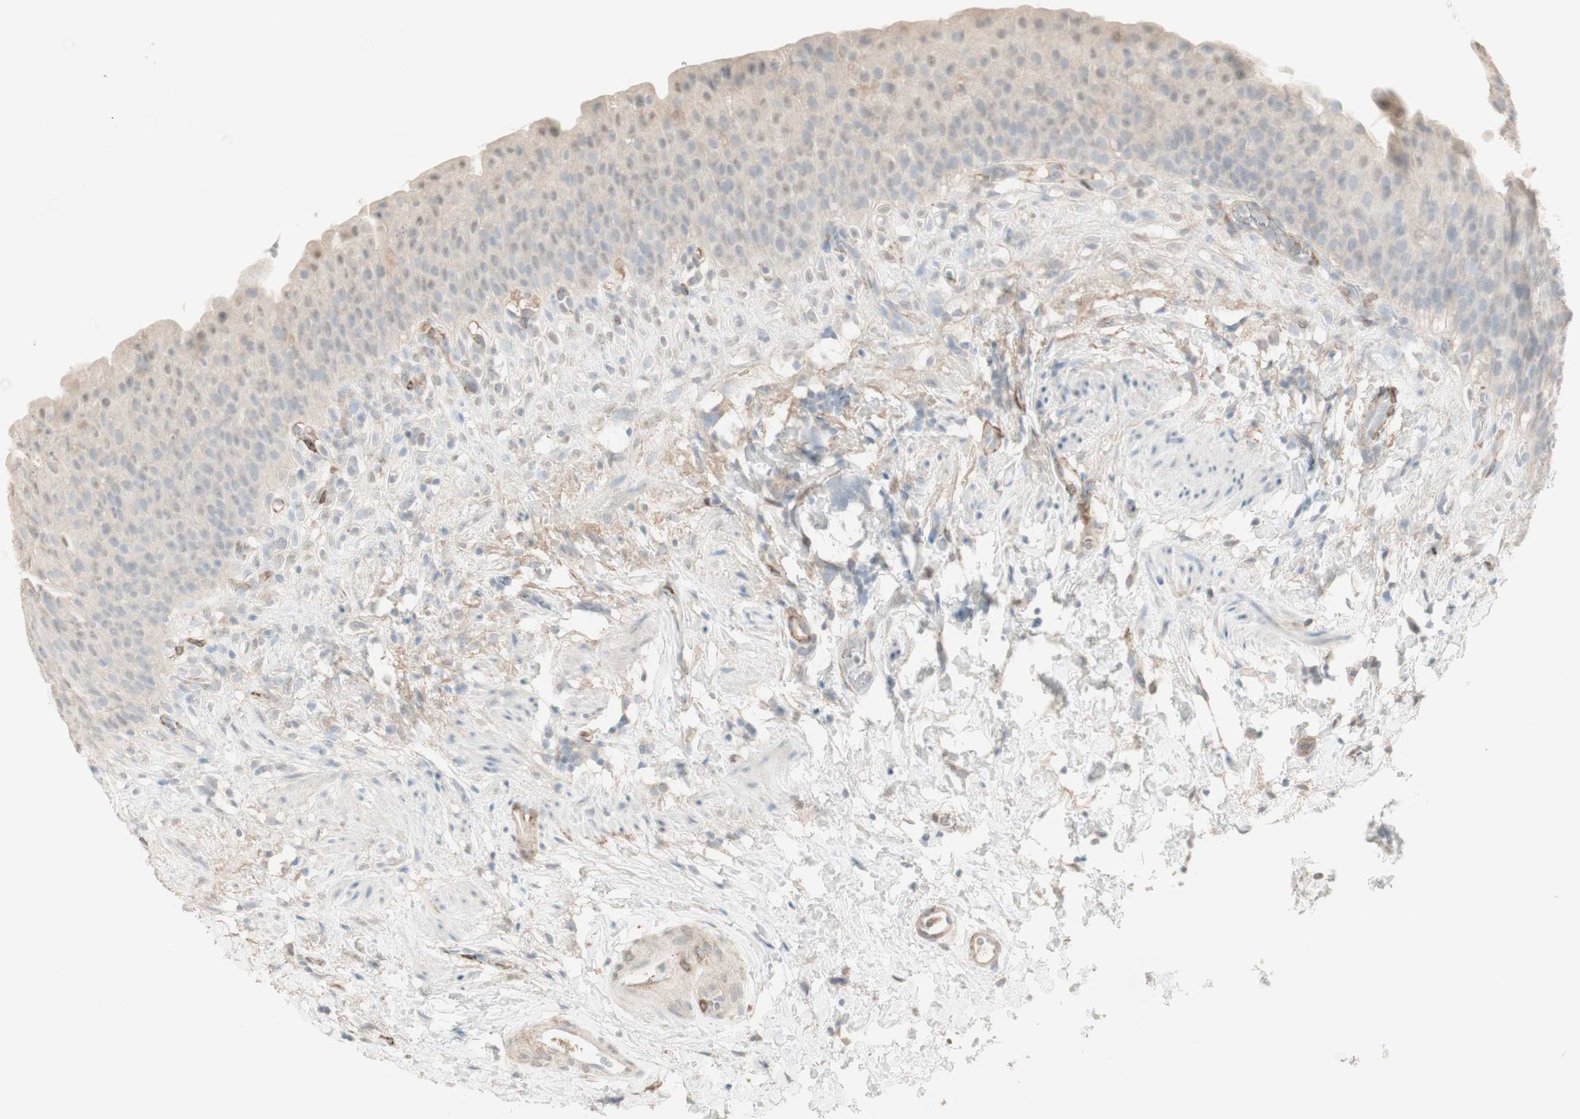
{"staining": {"intensity": "negative", "quantity": "none", "location": "none"}, "tissue": "urinary bladder", "cell_type": "Urothelial cells", "image_type": "normal", "snomed": [{"axis": "morphology", "description": "Normal tissue, NOS"}, {"axis": "topography", "description": "Urinary bladder"}], "caption": "Immunohistochemical staining of benign urinary bladder exhibits no significant staining in urothelial cells.", "gene": "MUC3A", "patient": {"sex": "female", "age": 79}}